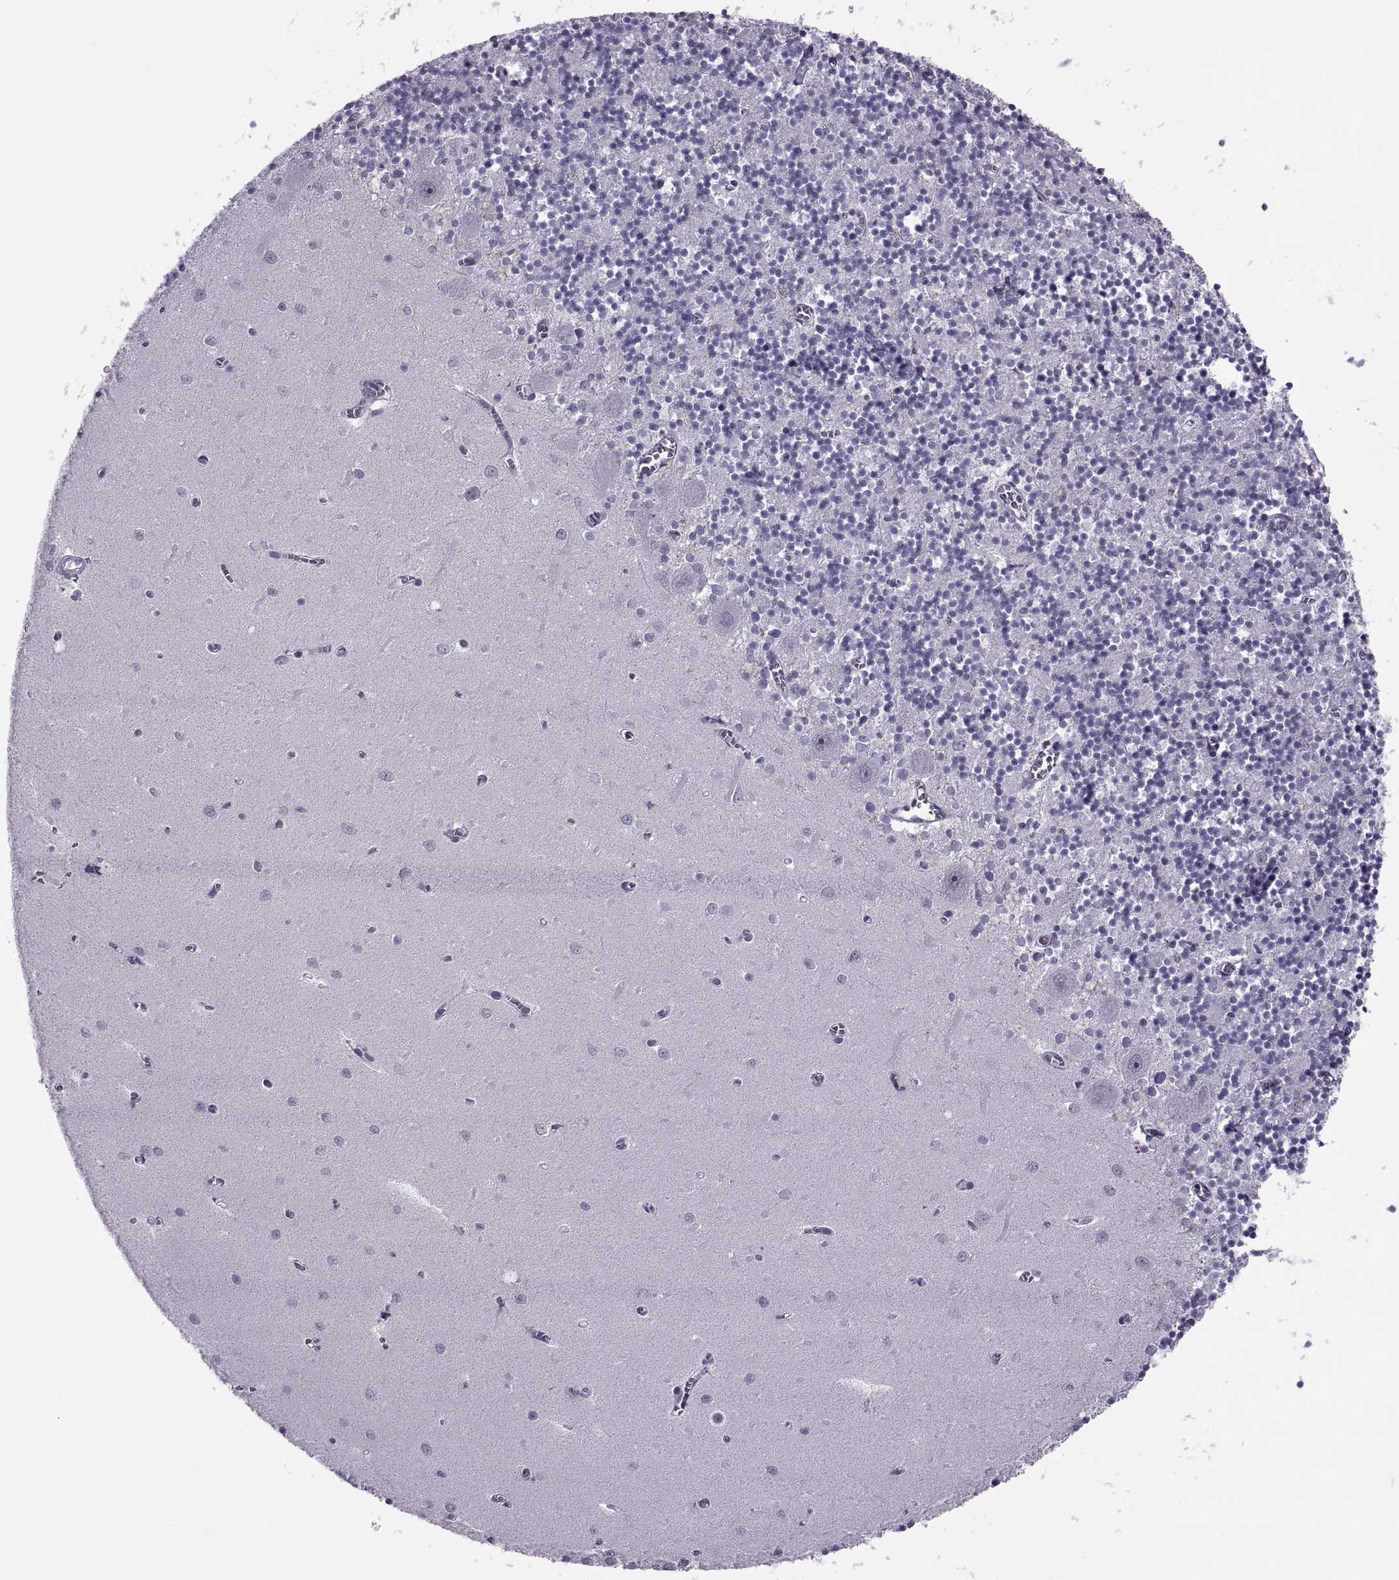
{"staining": {"intensity": "negative", "quantity": "none", "location": "none"}, "tissue": "cerebellum", "cell_type": "Cells in granular layer", "image_type": "normal", "snomed": [{"axis": "morphology", "description": "Normal tissue, NOS"}, {"axis": "topography", "description": "Cerebellum"}], "caption": "Human cerebellum stained for a protein using immunohistochemistry (IHC) shows no expression in cells in granular layer.", "gene": "FAM24A", "patient": {"sex": "female", "age": 64}}